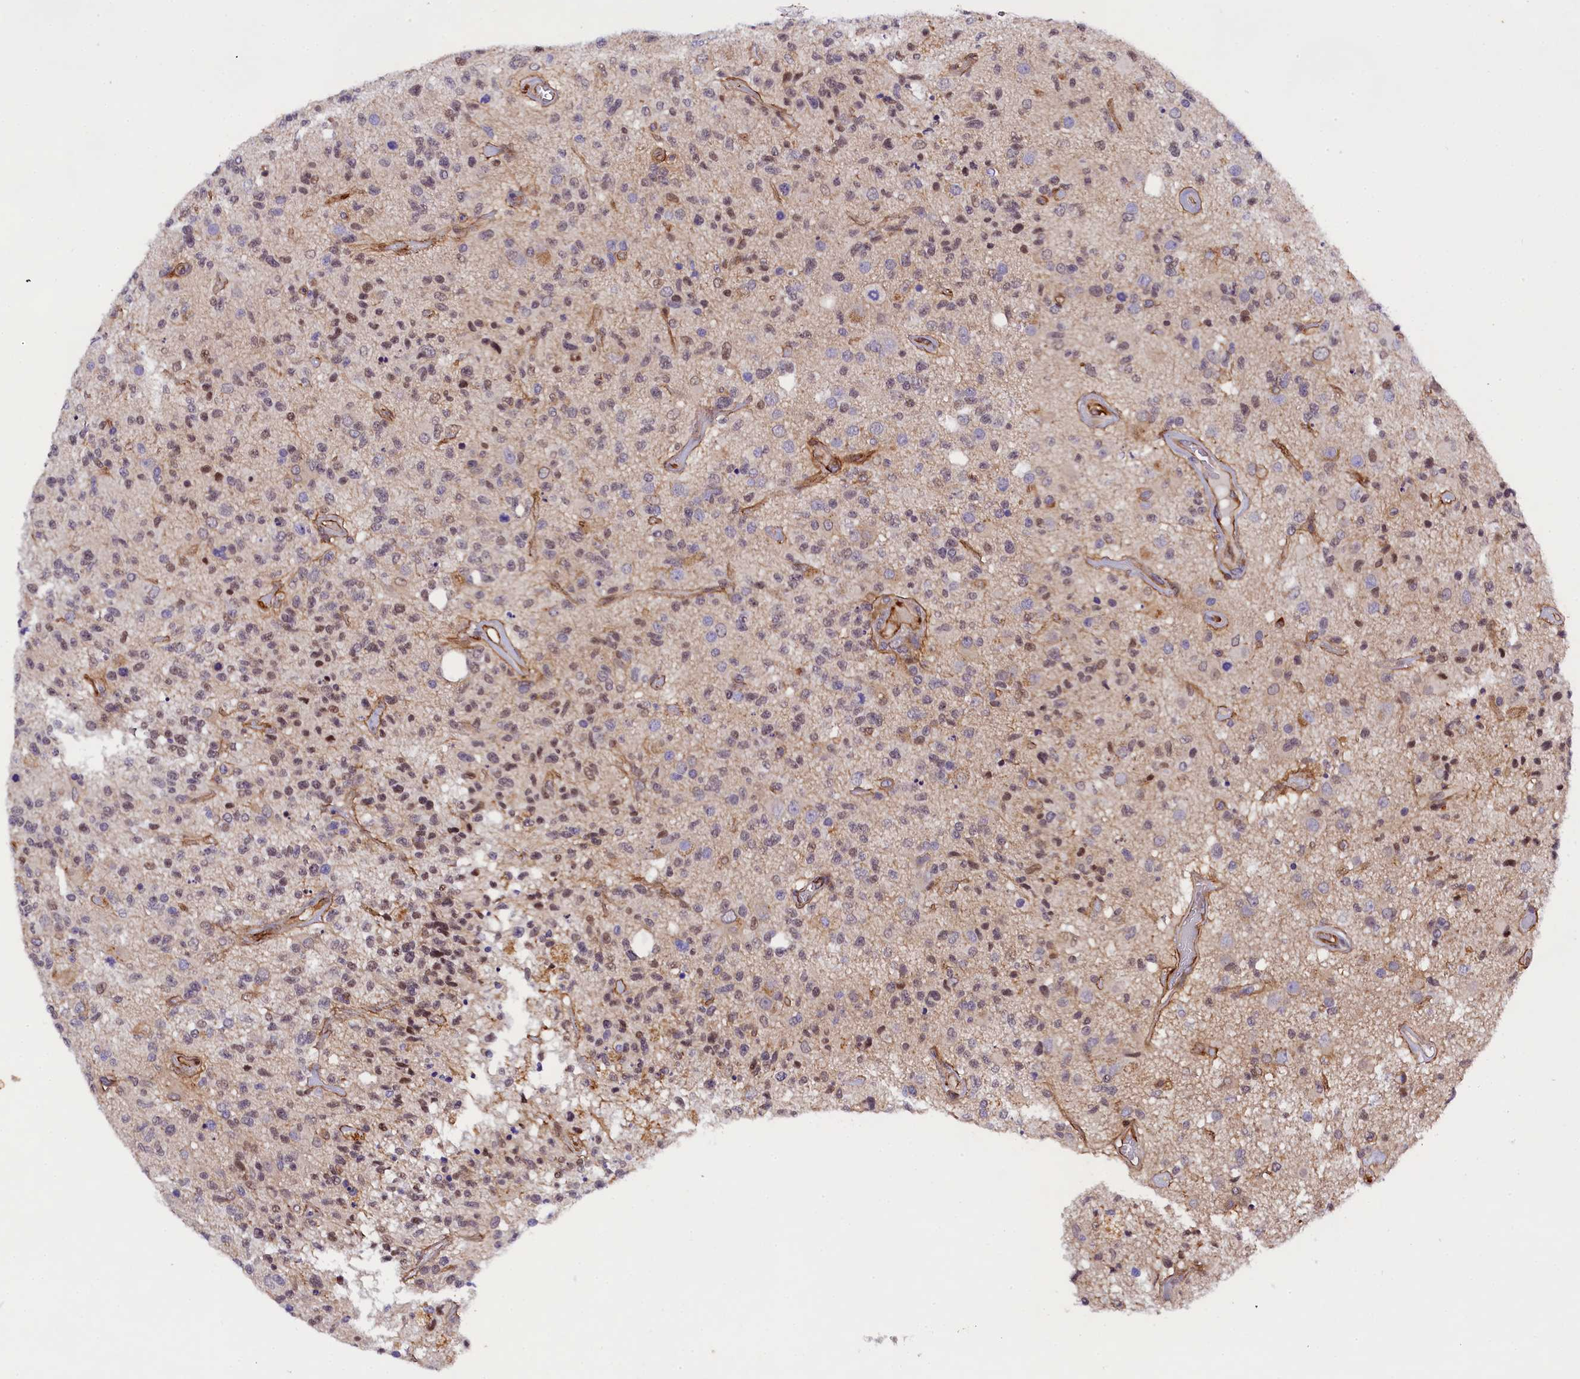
{"staining": {"intensity": "weak", "quantity": "25%-75%", "location": "nuclear"}, "tissue": "glioma", "cell_type": "Tumor cells", "image_type": "cancer", "snomed": [{"axis": "morphology", "description": "Glioma, malignant, High grade"}, {"axis": "morphology", "description": "Glioblastoma, NOS"}, {"axis": "topography", "description": "Brain"}], "caption": "Protein expression analysis of human malignant glioma (high-grade) reveals weak nuclear expression in approximately 25%-75% of tumor cells. Using DAB (brown) and hematoxylin (blue) stains, captured at high magnification using brightfield microscopy.", "gene": "SP4", "patient": {"sex": "male", "age": 60}}